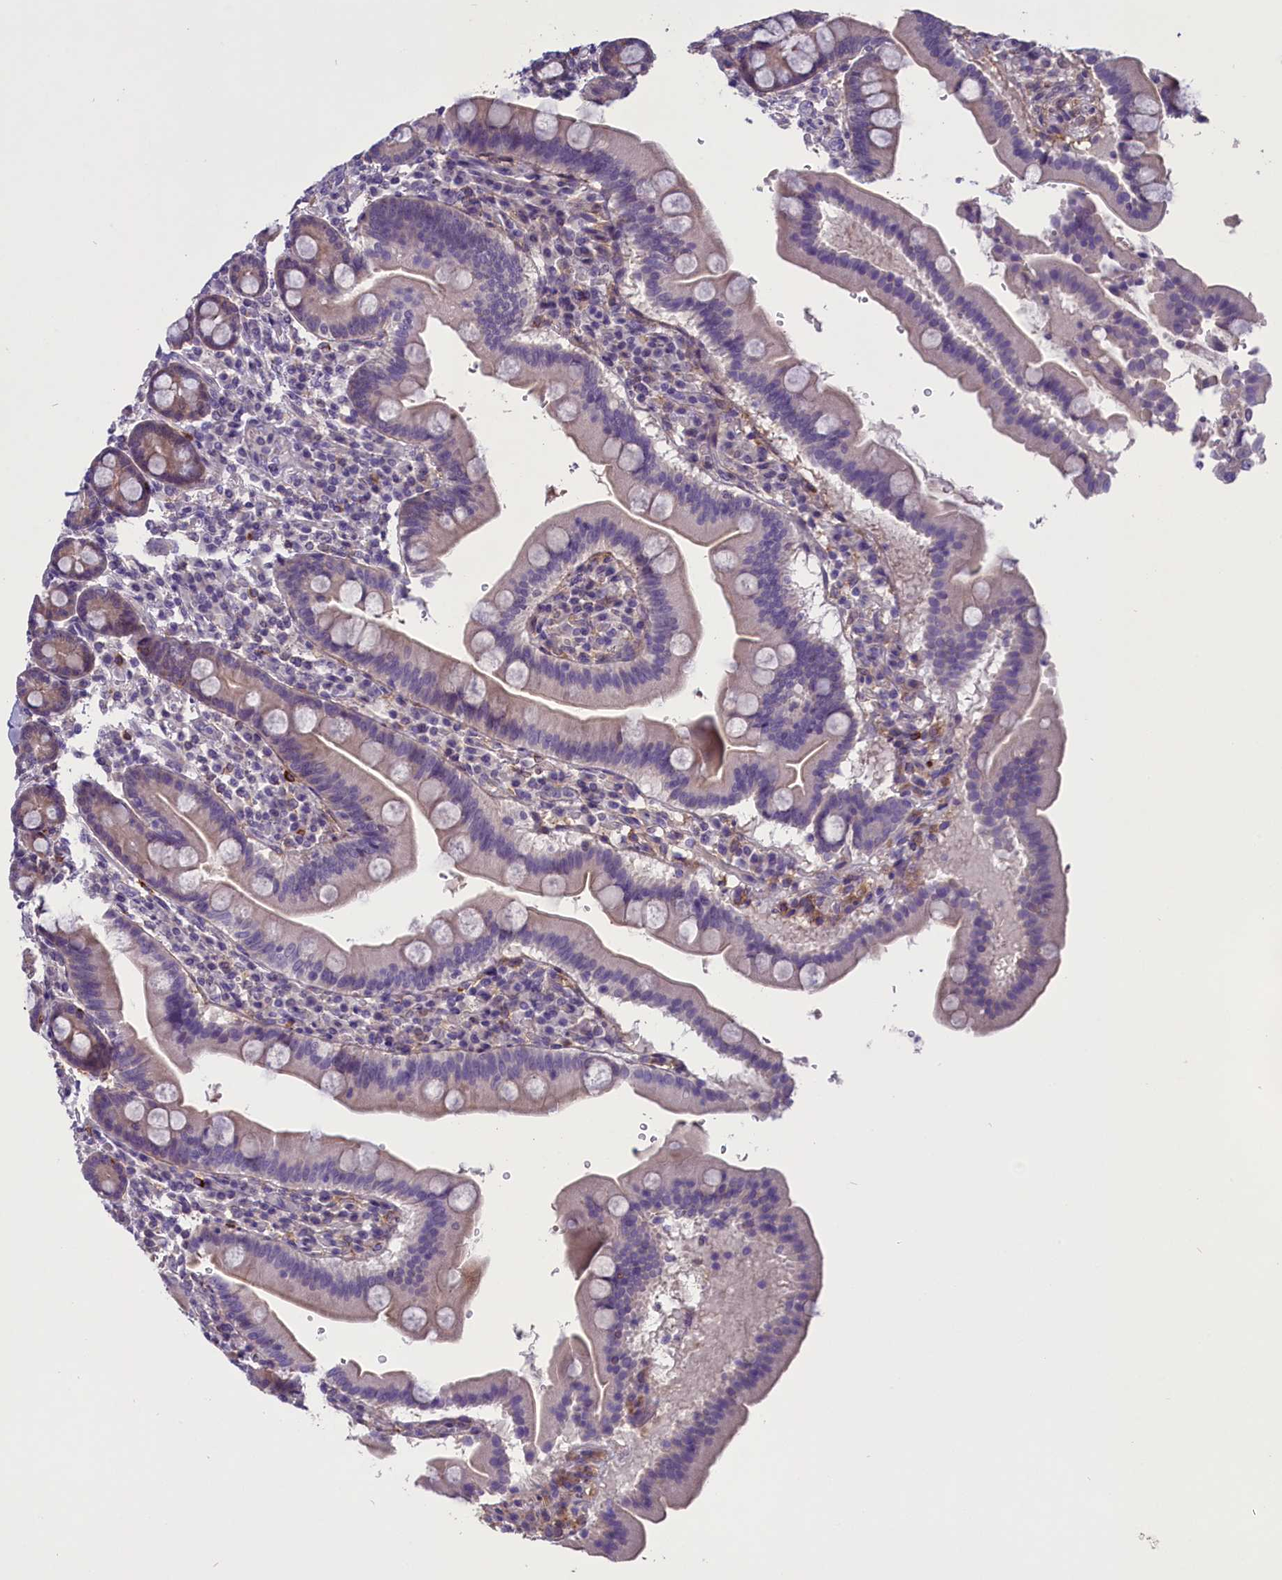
{"staining": {"intensity": "moderate", "quantity": "25%-75%", "location": "cytoplasmic/membranous"}, "tissue": "duodenum", "cell_type": "Glandular cells", "image_type": "normal", "snomed": [{"axis": "morphology", "description": "Normal tissue, NOS"}, {"axis": "topography", "description": "Duodenum"}], "caption": "Immunohistochemistry image of normal duodenum: duodenum stained using IHC displays medium levels of moderate protein expression localized specifically in the cytoplasmic/membranous of glandular cells, appearing as a cytoplasmic/membranous brown color.", "gene": "ENPP6", "patient": {"sex": "male", "age": 50}}